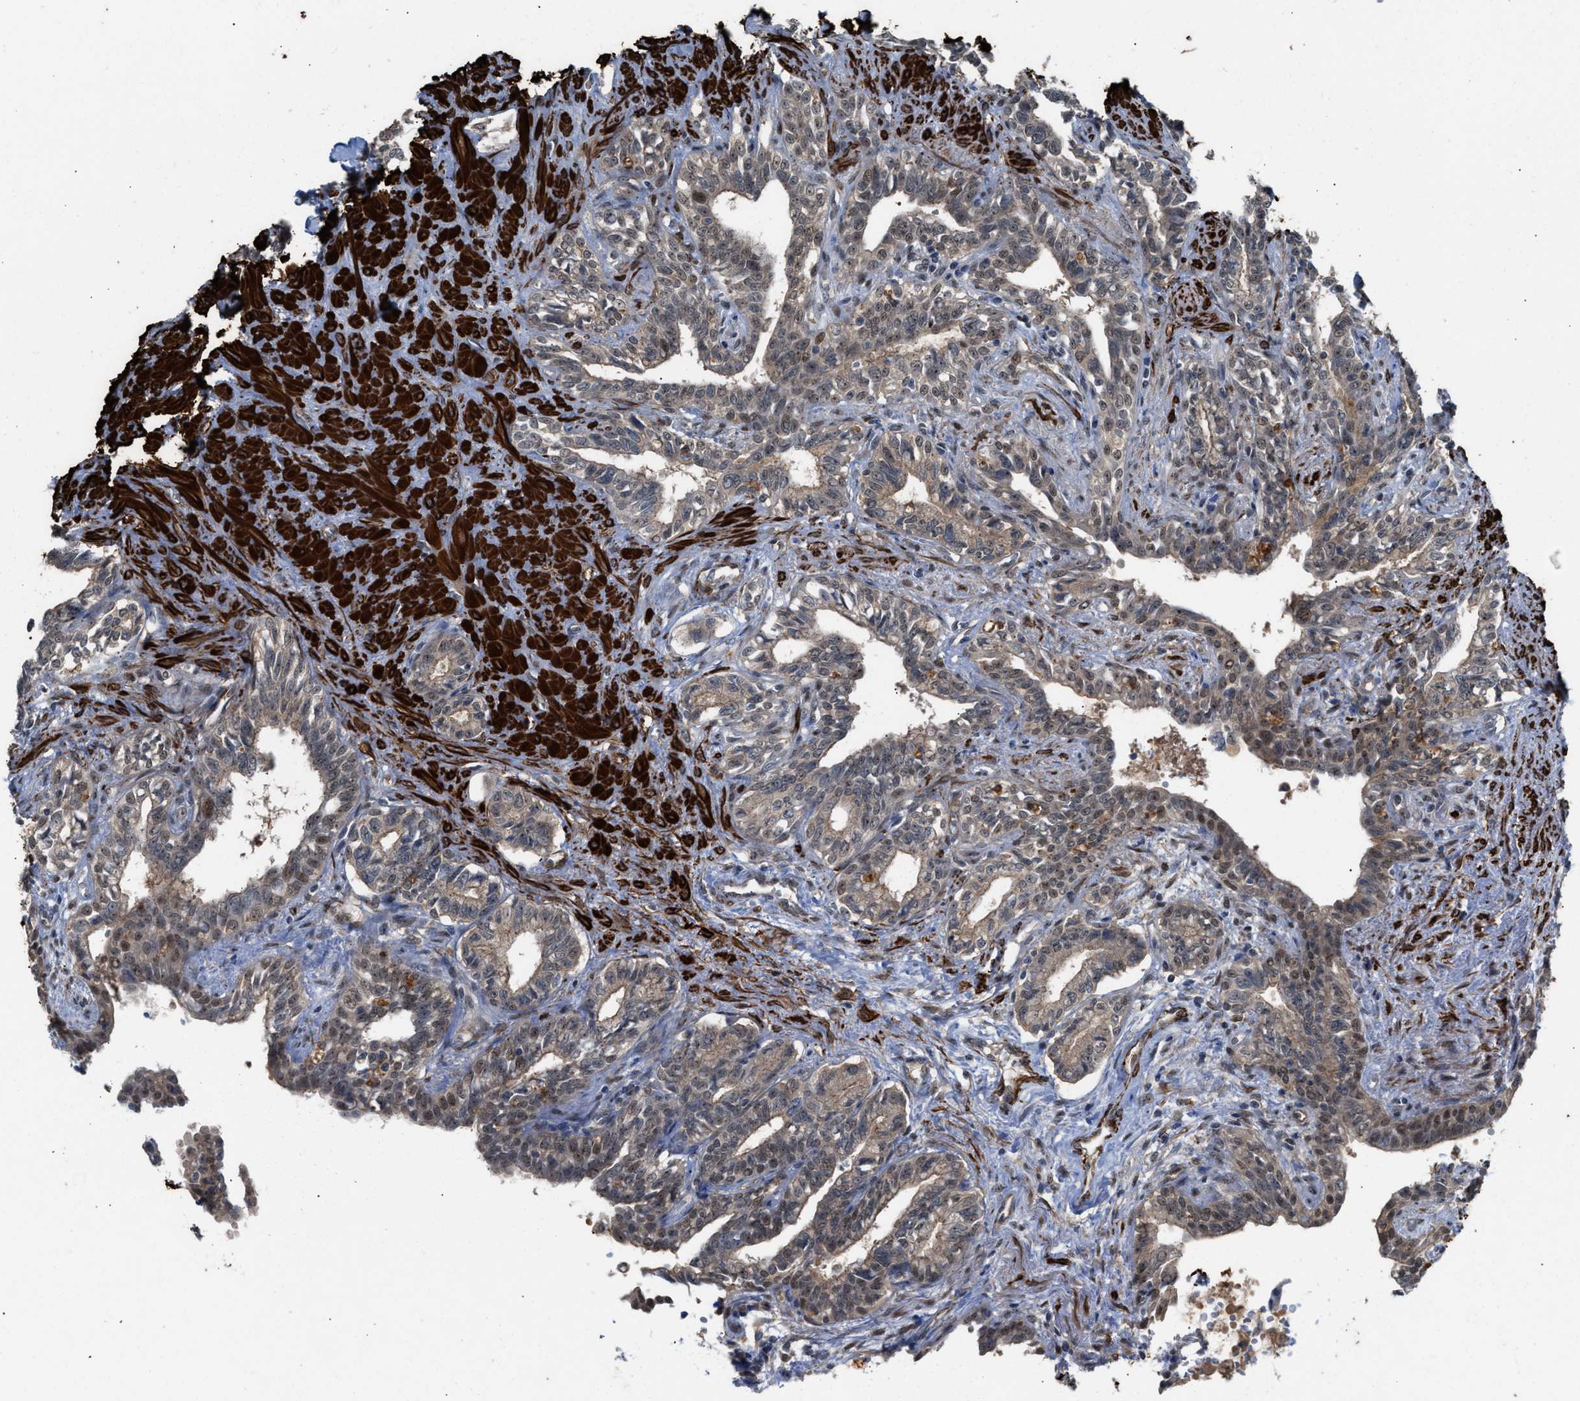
{"staining": {"intensity": "weak", "quantity": ">75%", "location": "cytoplasmic/membranous,nuclear"}, "tissue": "seminal vesicle", "cell_type": "Glandular cells", "image_type": "normal", "snomed": [{"axis": "morphology", "description": "Normal tissue, NOS"}, {"axis": "morphology", "description": "Adenocarcinoma, High grade"}, {"axis": "topography", "description": "Prostate"}, {"axis": "topography", "description": "Seminal veicle"}], "caption": "The immunohistochemical stain highlights weak cytoplasmic/membranous,nuclear positivity in glandular cells of benign seminal vesicle.", "gene": "NQO2", "patient": {"sex": "male", "age": 55}}